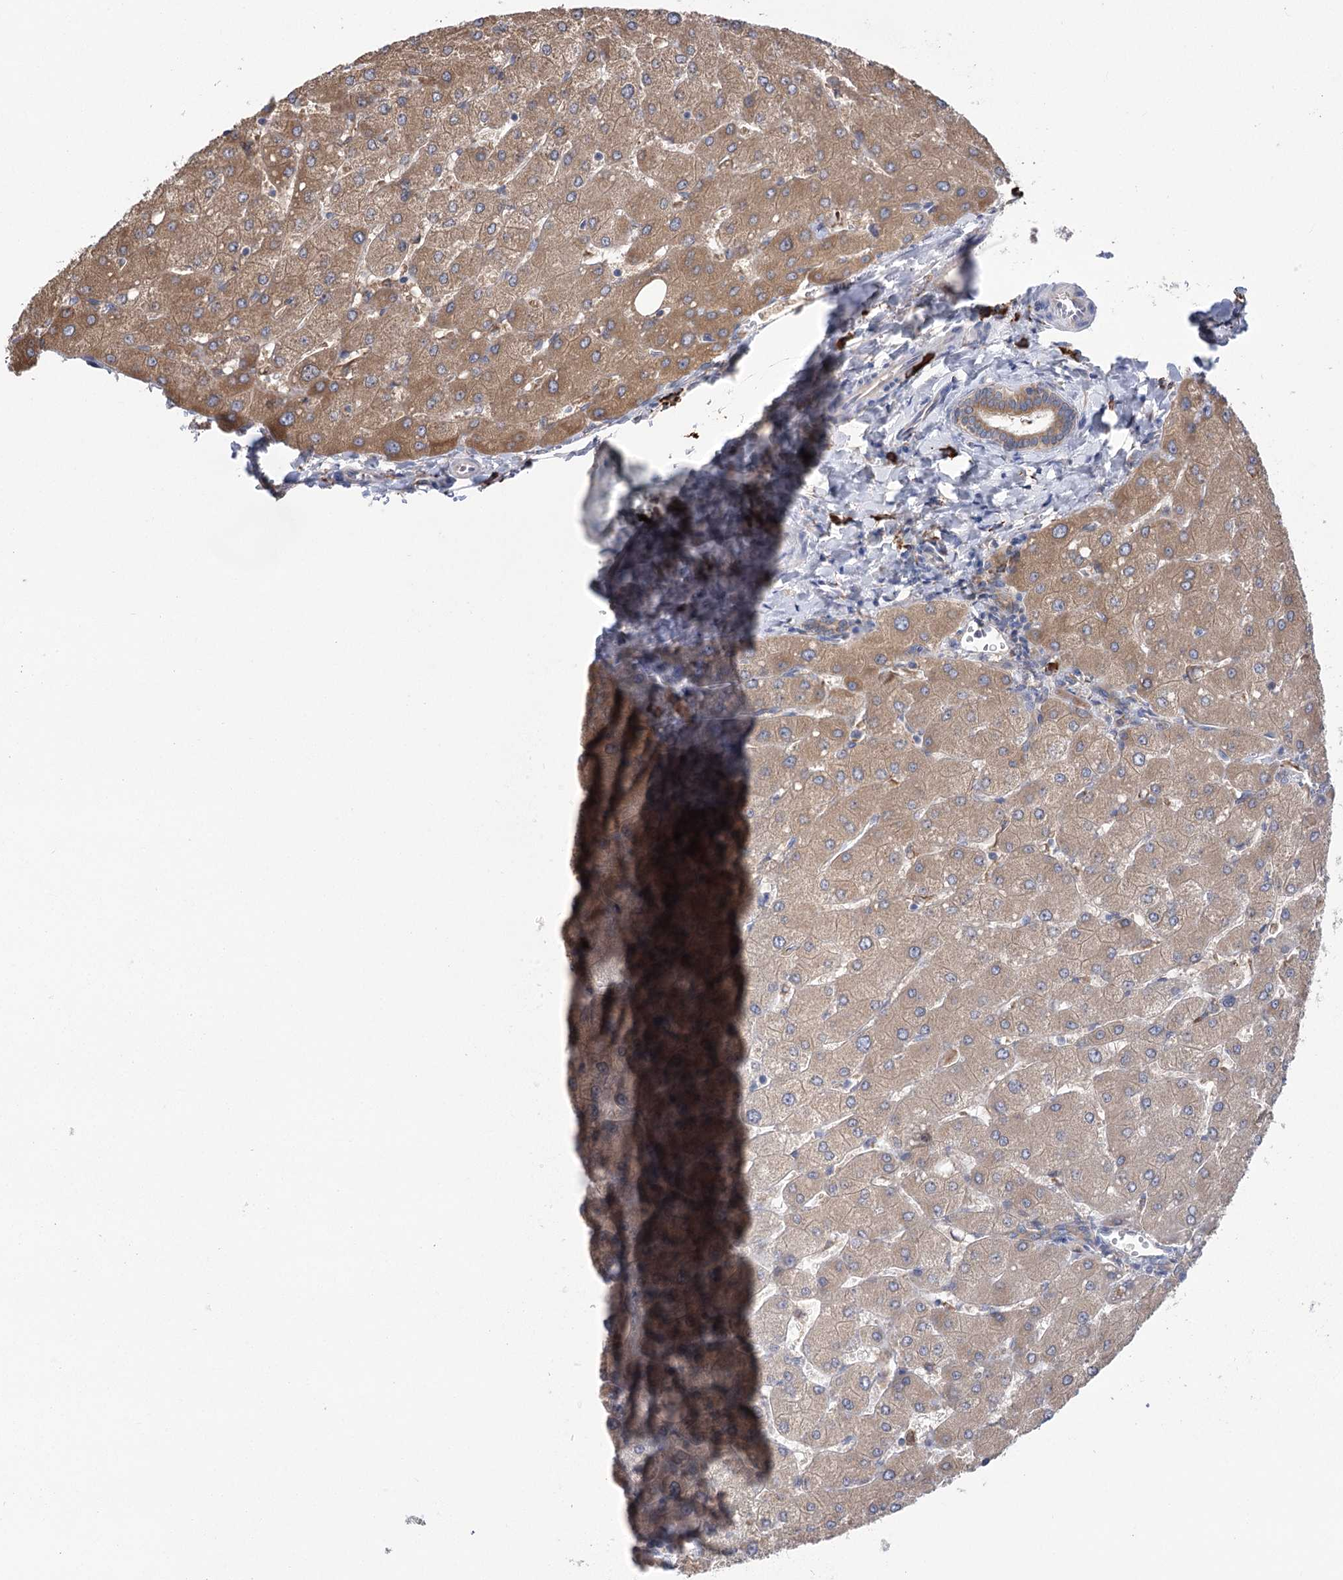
{"staining": {"intensity": "moderate", "quantity": "25%-75%", "location": "cytoplasmic/membranous"}, "tissue": "liver", "cell_type": "Cholangiocytes", "image_type": "normal", "snomed": [{"axis": "morphology", "description": "Normal tissue, NOS"}, {"axis": "topography", "description": "Liver"}], "caption": "Immunohistochemistry (IHC) photomicrograph of benign human liver stained for a protein (brown), which shows medium levels of moderate cytoplasmic/membranous positivity in about 25%-75% of cholangiocytes.", "gene": "METTL24", "patient": {"sex": "male", "age": 55}}